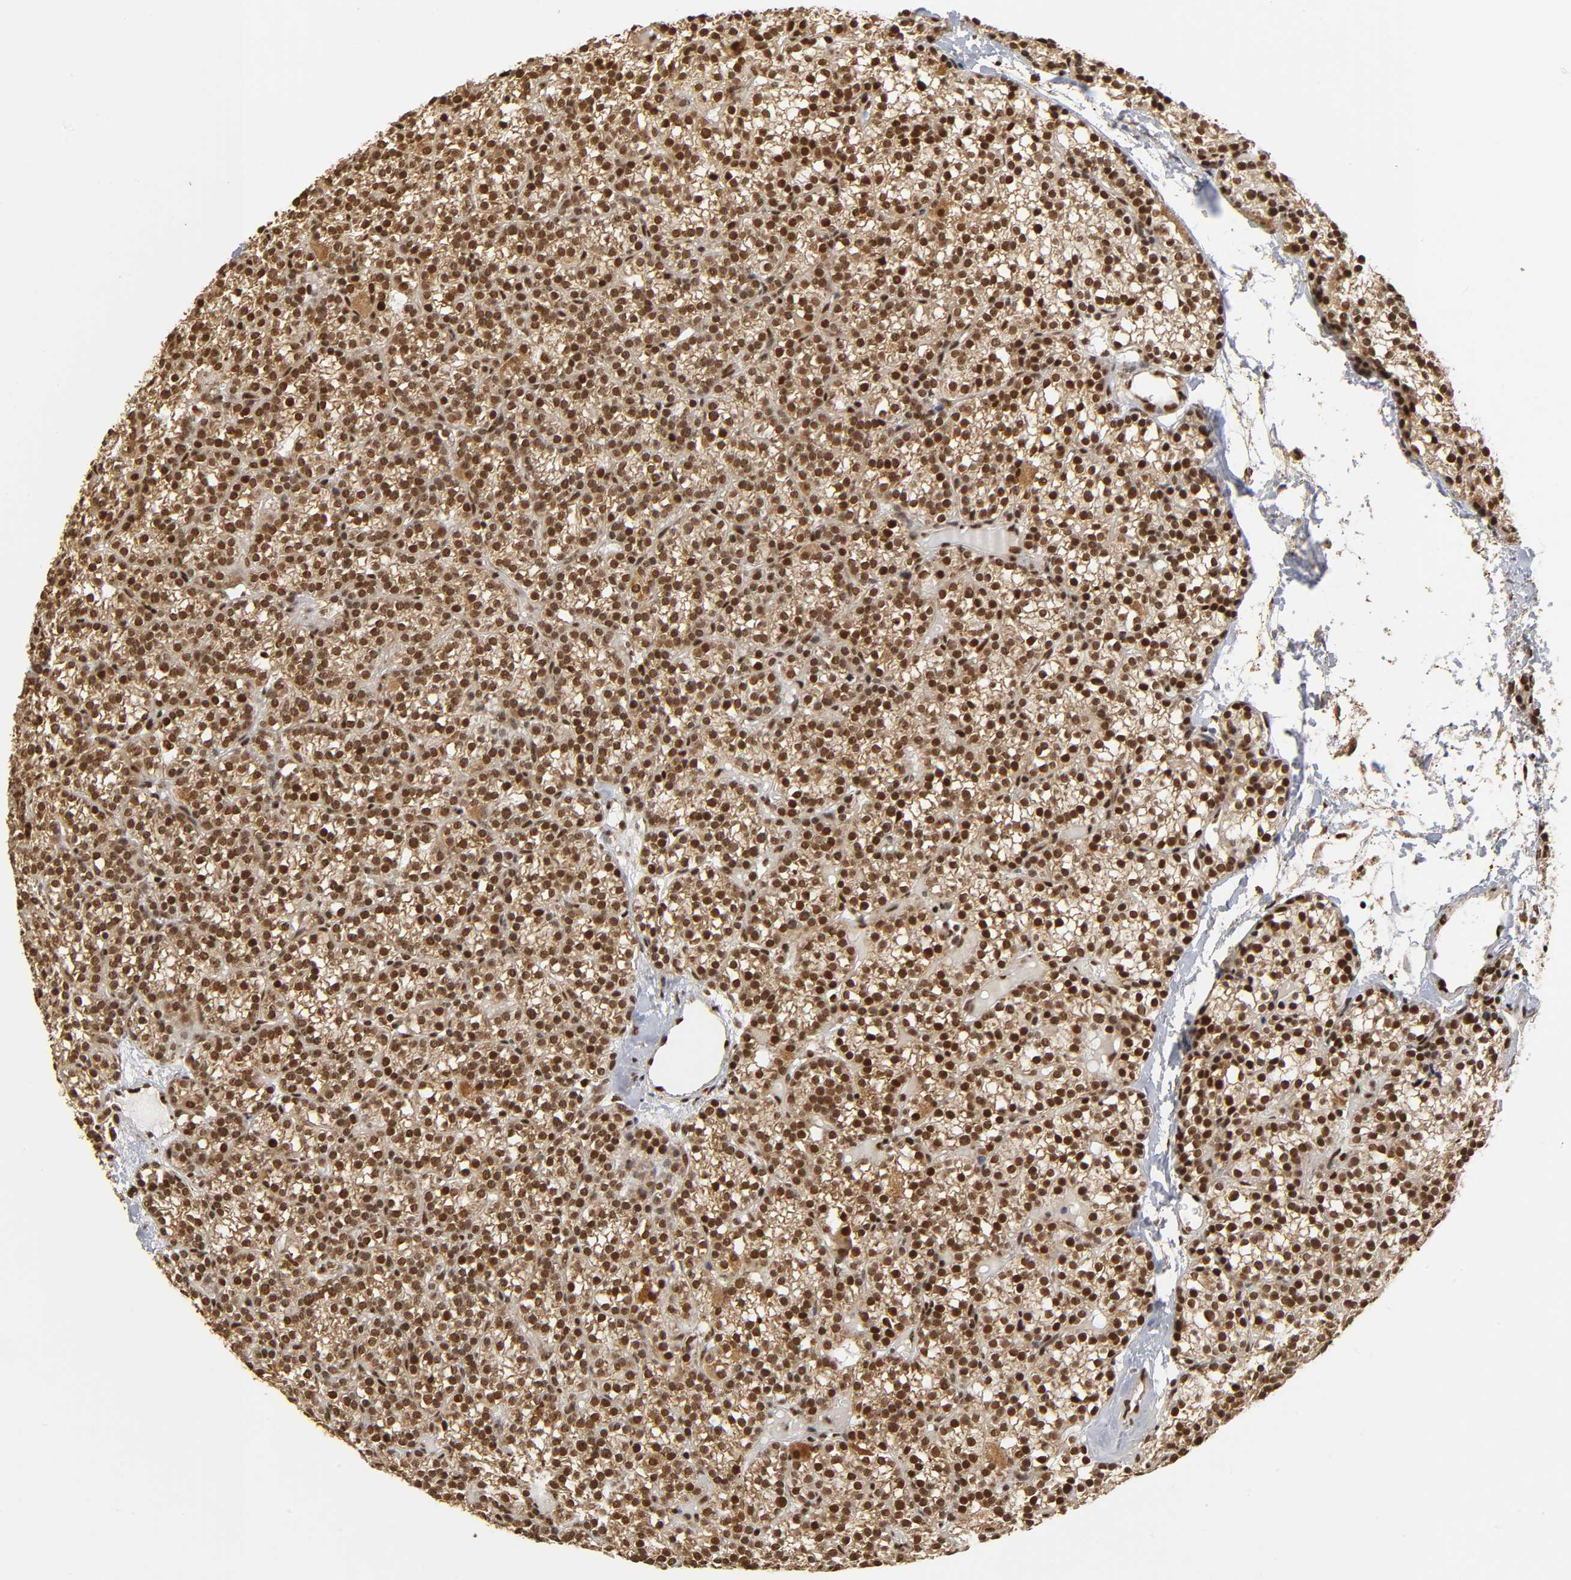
{"staining": {"intensity": "strong", "quantity": ">75%", "location": "cytoplasmic/membranous,nuclear"}, "tissue": "parathyroid gland", "cell_type": "Glandular cells", "image_type": "normal", "snomed": [{"axis": "morphology", "description": "Normal tissue, NOS"}, {"axis": "topography", "description": "Parathyroid gland"}], "caption": "Protein staining of unremarkable parathyroid gland shows strong cytoplasmic/membranous,nuclear staining in approximately >75% of glandular cells.", "gene": "RNF122", "patient": {"sex": "female", "age": 50}}